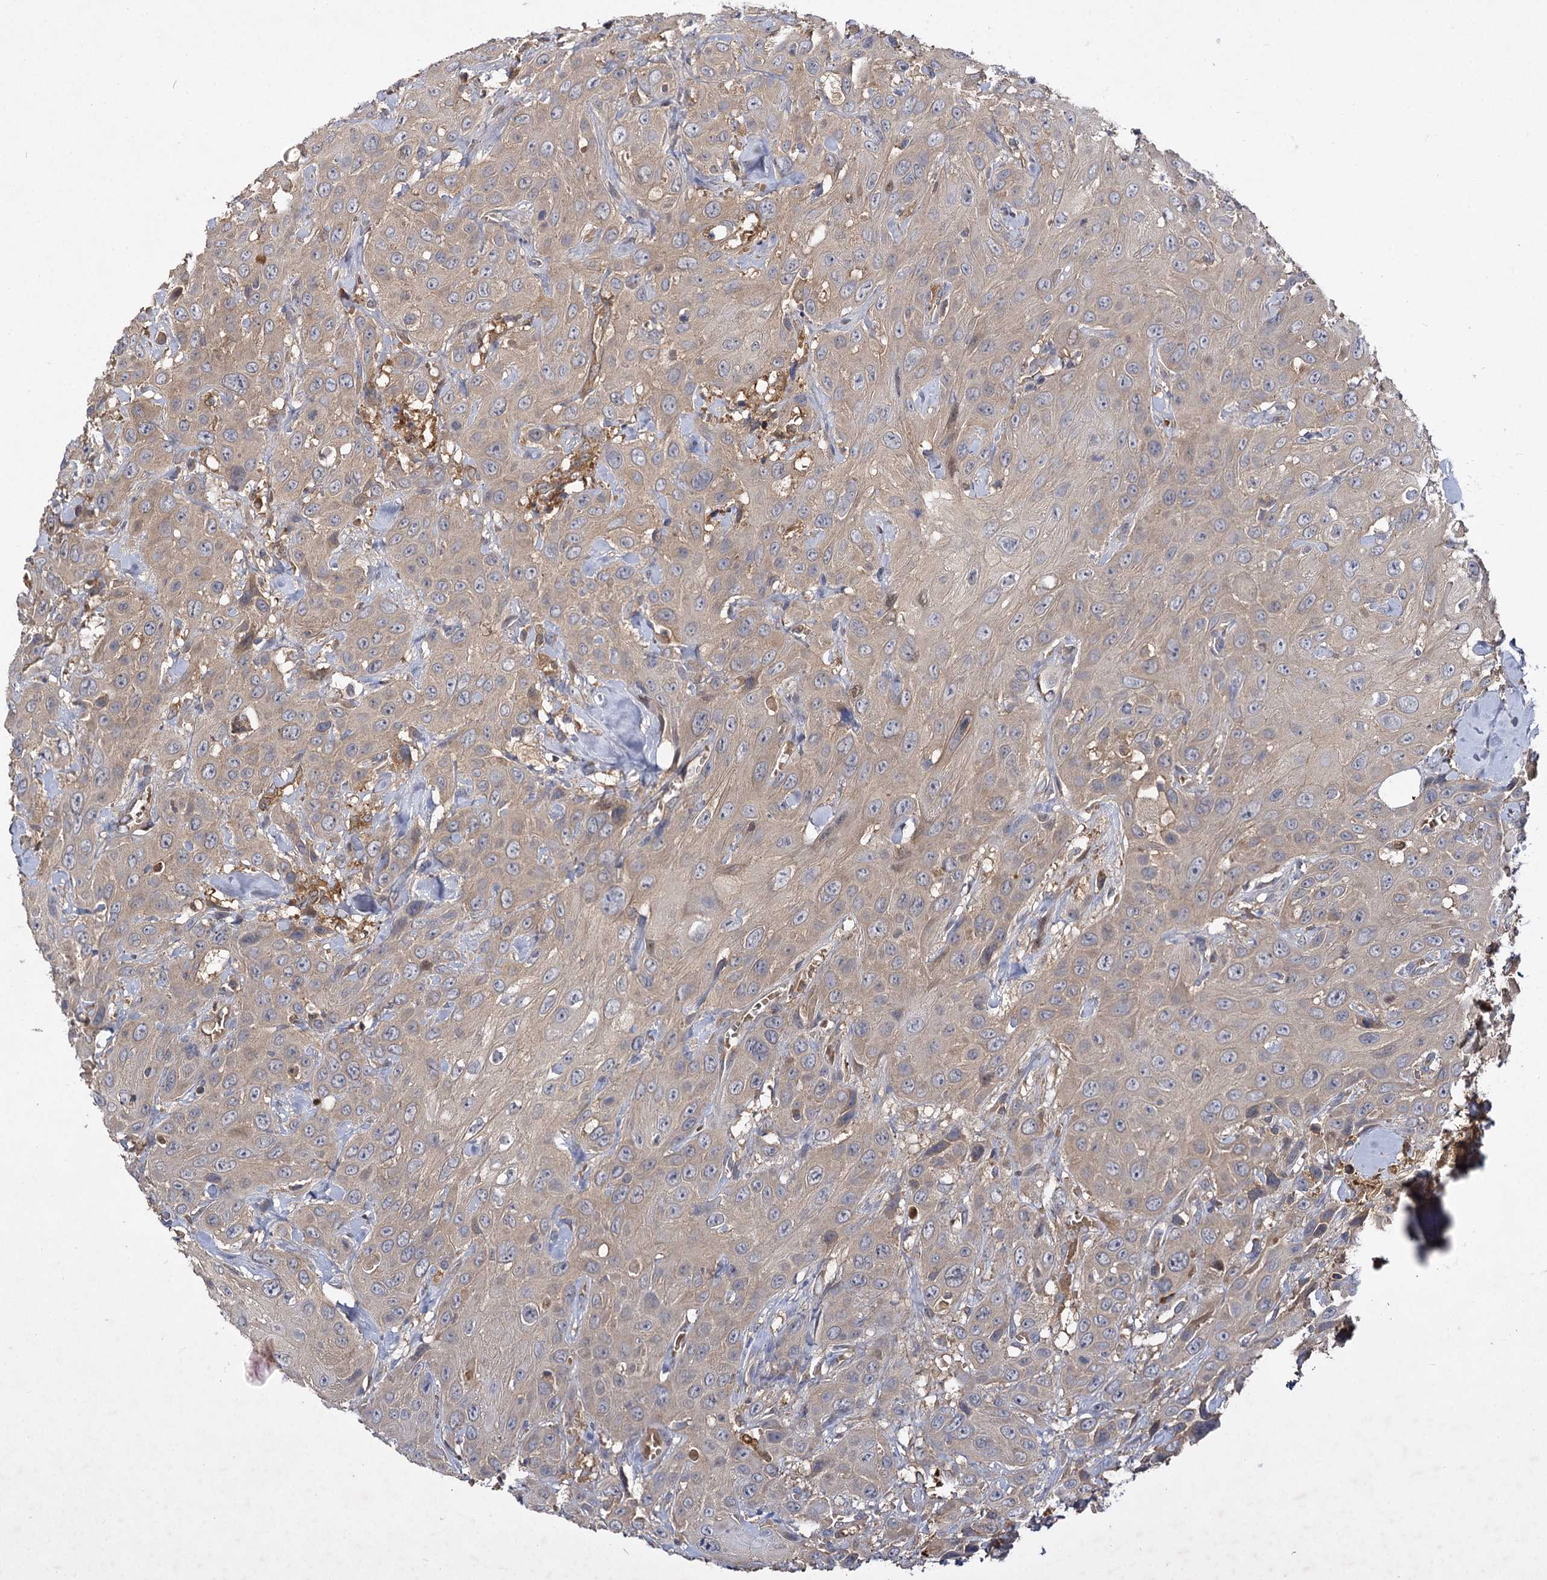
{"staining": {"intensity": "weak", "quantity": "25%-75%", "location": "cytoplasmic/membranous"}, "tissue": "head and neck cancer", "cell_type": "Tumor cells", "image_type": "cancer", "snomed": [{"axis": "morphology", "description": "Squamous cell carcinoma, NOS"}, {"axis": "topography", "description": "Head-Neck"}], "caption": "Immunohistochemical staining of head and neck cancer shows weak cytoplasmic/membranous protein positivity in approximately 25%-75% of tumor cells.", "gene": "USP50", "patient": {"sex": "male", "age": 81}}